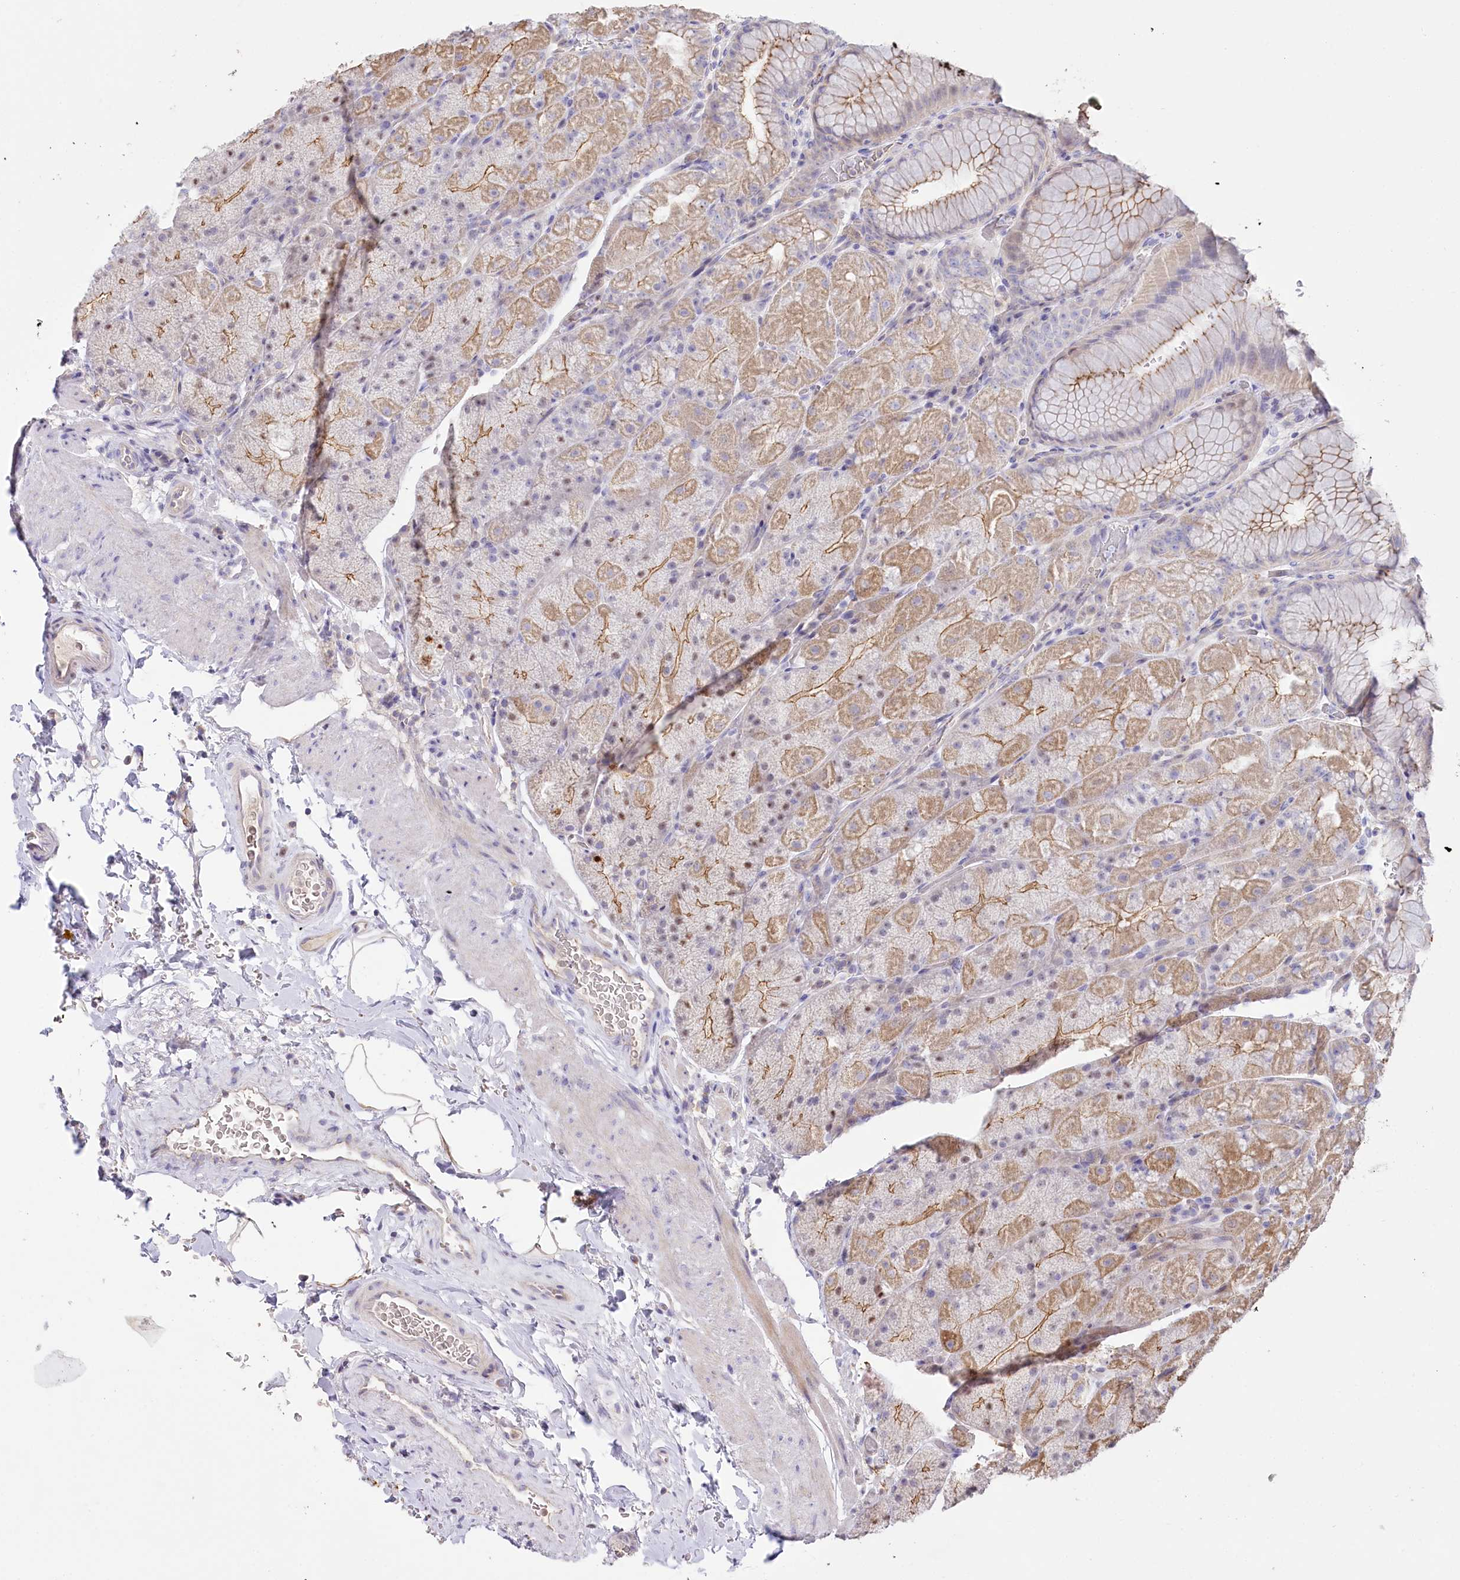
{"staining": {"intensity": "weak", "quantity": "25%-75%", "location": "cytoplasmic/membranous"}, "tissue": "stomach", "cell_type": "Glandular cells", "image_type": "normal", "snomed": [{"axis": "morphology", "description": "Normal tissue, NOS"}, {"axis": "topography", "description": "Stomach, upper"}, {"axis": "topography", "description": "Stomach, lower"}], "caption": "Protein analysis of unremarkable stomach reveals weak cytoplasmic/membranous staining in approximately 25%-75% of glandular cells. (IHC, brightfield microscopy, high magnification).", "gene": "SLC6A11", "patient": {"sex": "male", "age": 67}}